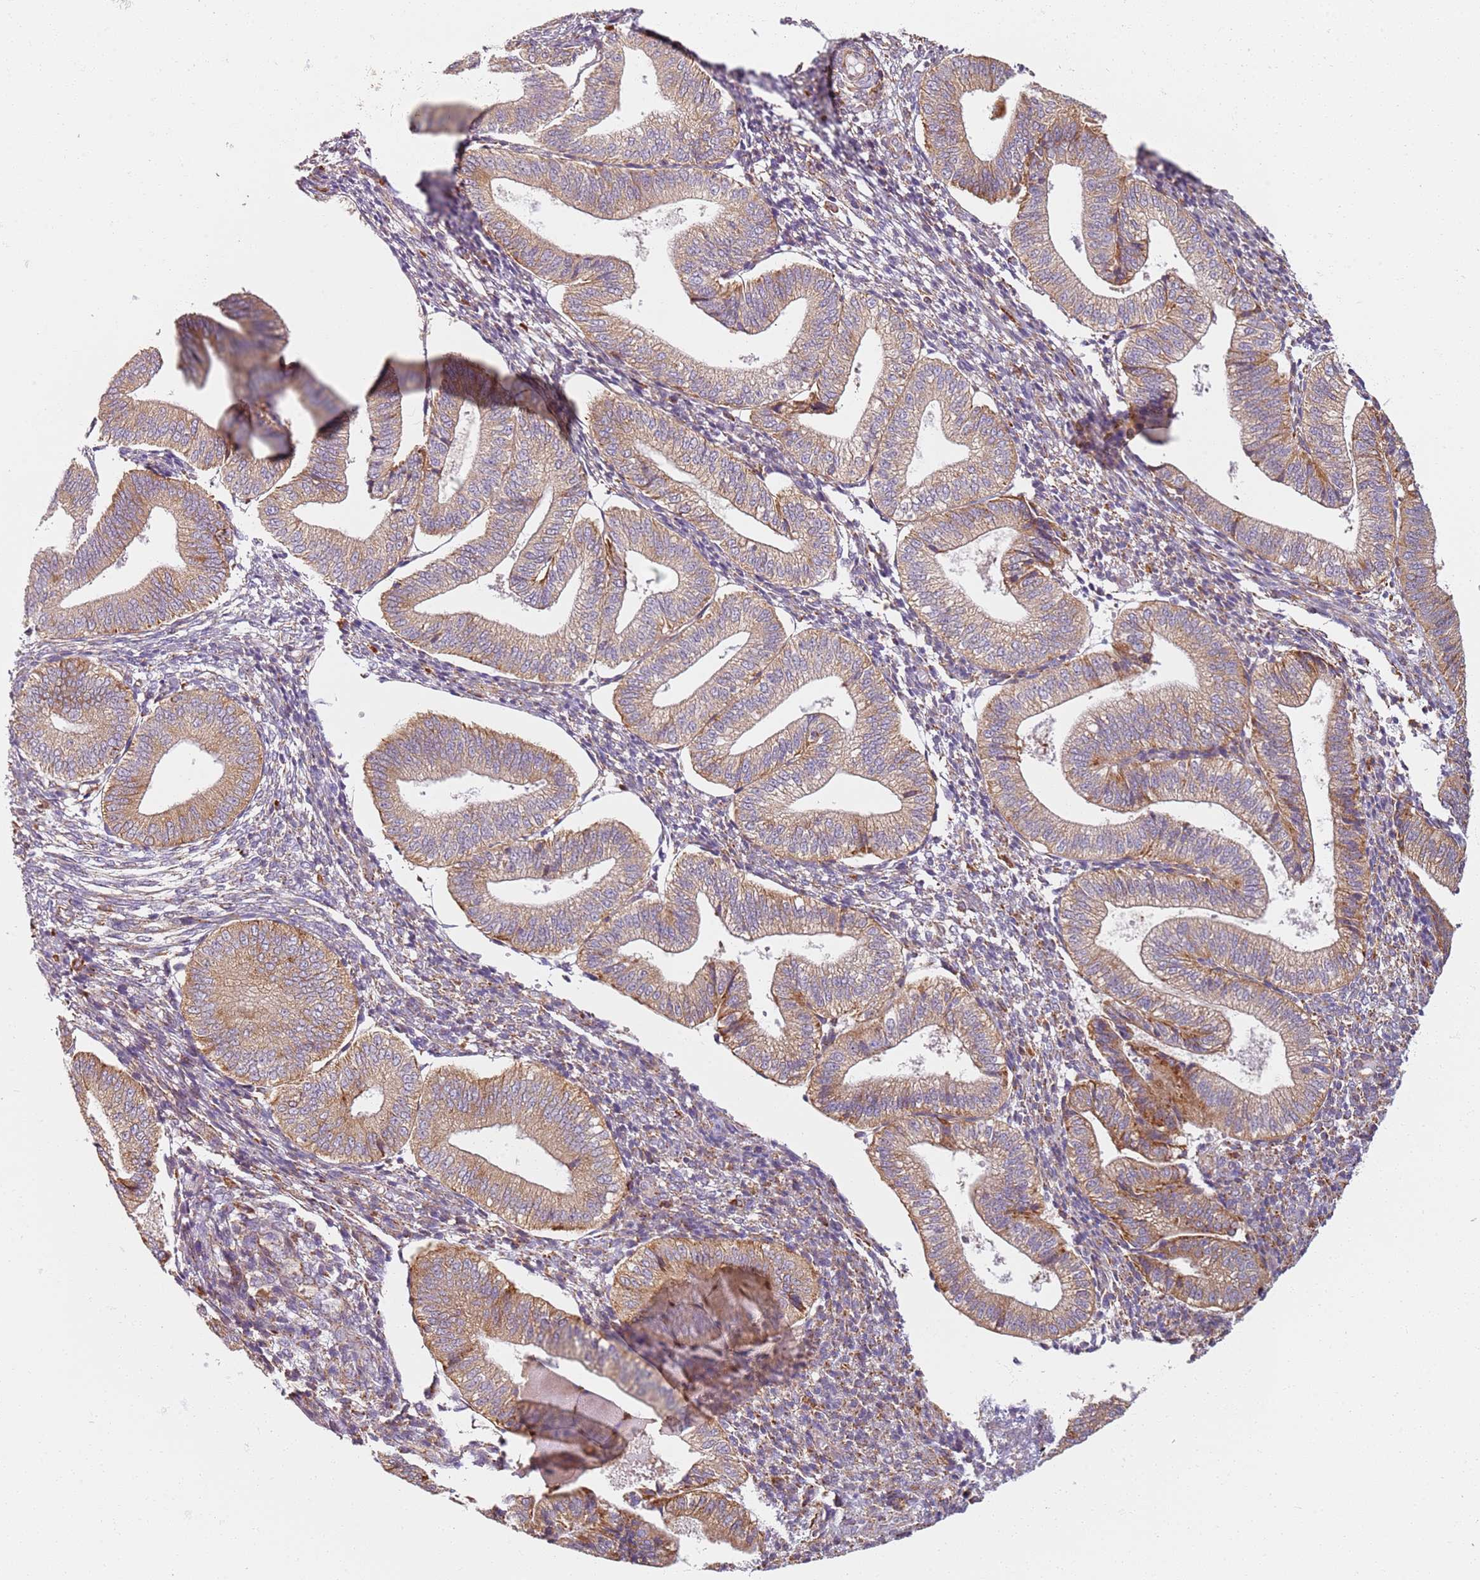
{"staining": {"intensity": "moderate", "quantity": "<25%", "location": "cytoplasmic/membranous"}, "tissue": "endometrium", "cell_type": "Cells in endometrial stroma", "image_type": "normal", "snomed": [{"axis": "morphology", "description": "Normal tissue, NOS"}, {"axis": "topography", "description": "Endometrium"}], "caption": "This photomicrograph reveals immunohistochemistry (IHC) staining of normal endometrium, with low moderate cytoplasmic/membranous staining in about <25% of cells in endometrial stroma.", "gene": "PROKR2", "patient": {"sex": "female", "age": 34}}